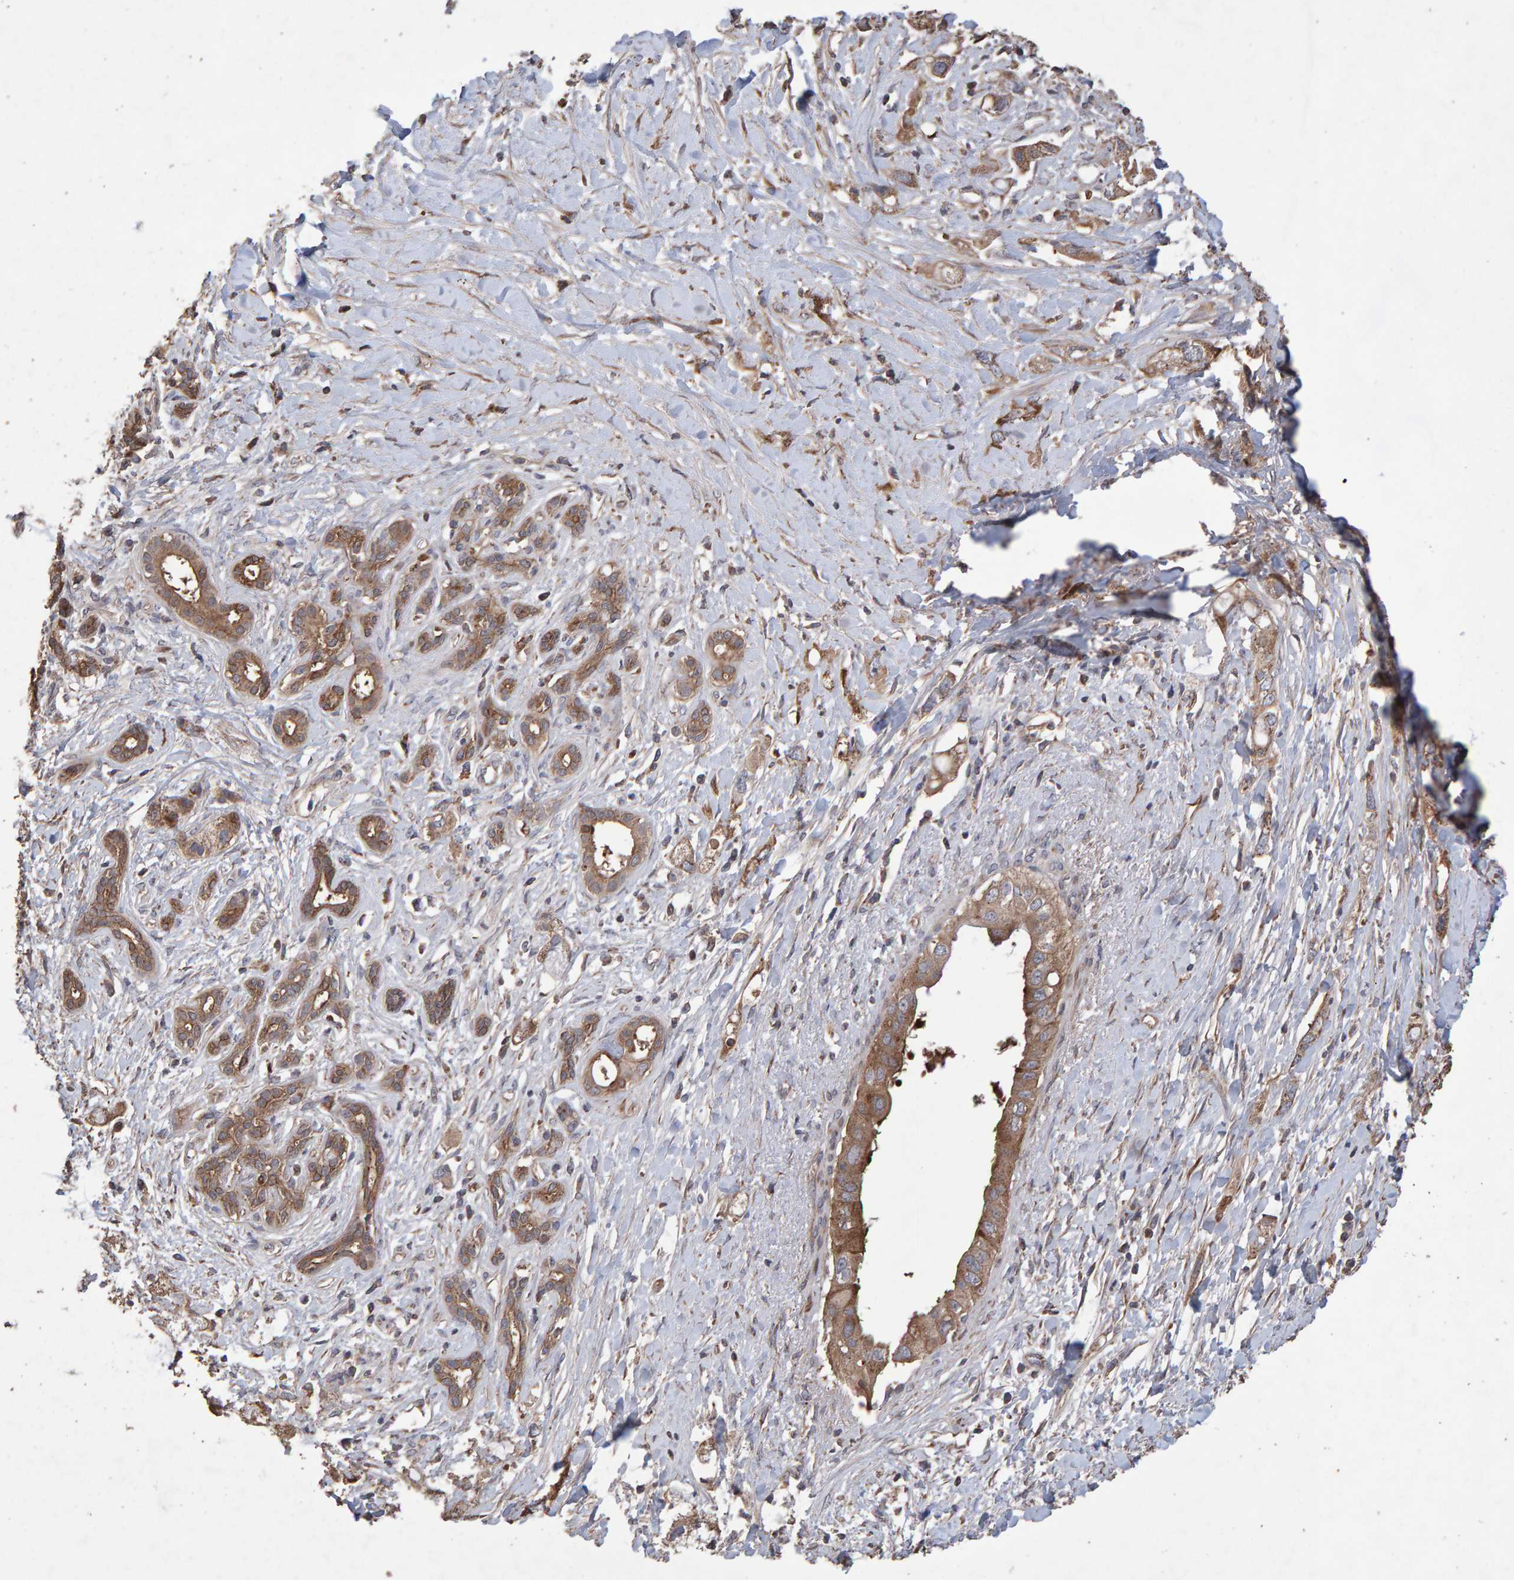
{"staining": {"intensity": "moderate", "quantity": ">75%", "location": "cytoplasmic/membranous"}, "tissue": "pancreatic cancer", "cell_type": "Tumor cells", "image_type": "cancer", "snomed": [{"axis": "morphology", "description": "Adenocarcinoma, NOS"}, {"axis": "topography", "description": "Pancreas"}], "caption": "Brown immunohistochemical staining in pancreatic cancer reveals moderate cytoplasmic/membranous positivity in approximately >75% of tumor cells.", "gene": "OSBP2", "patient": {"sex": "female", "age": 56}}